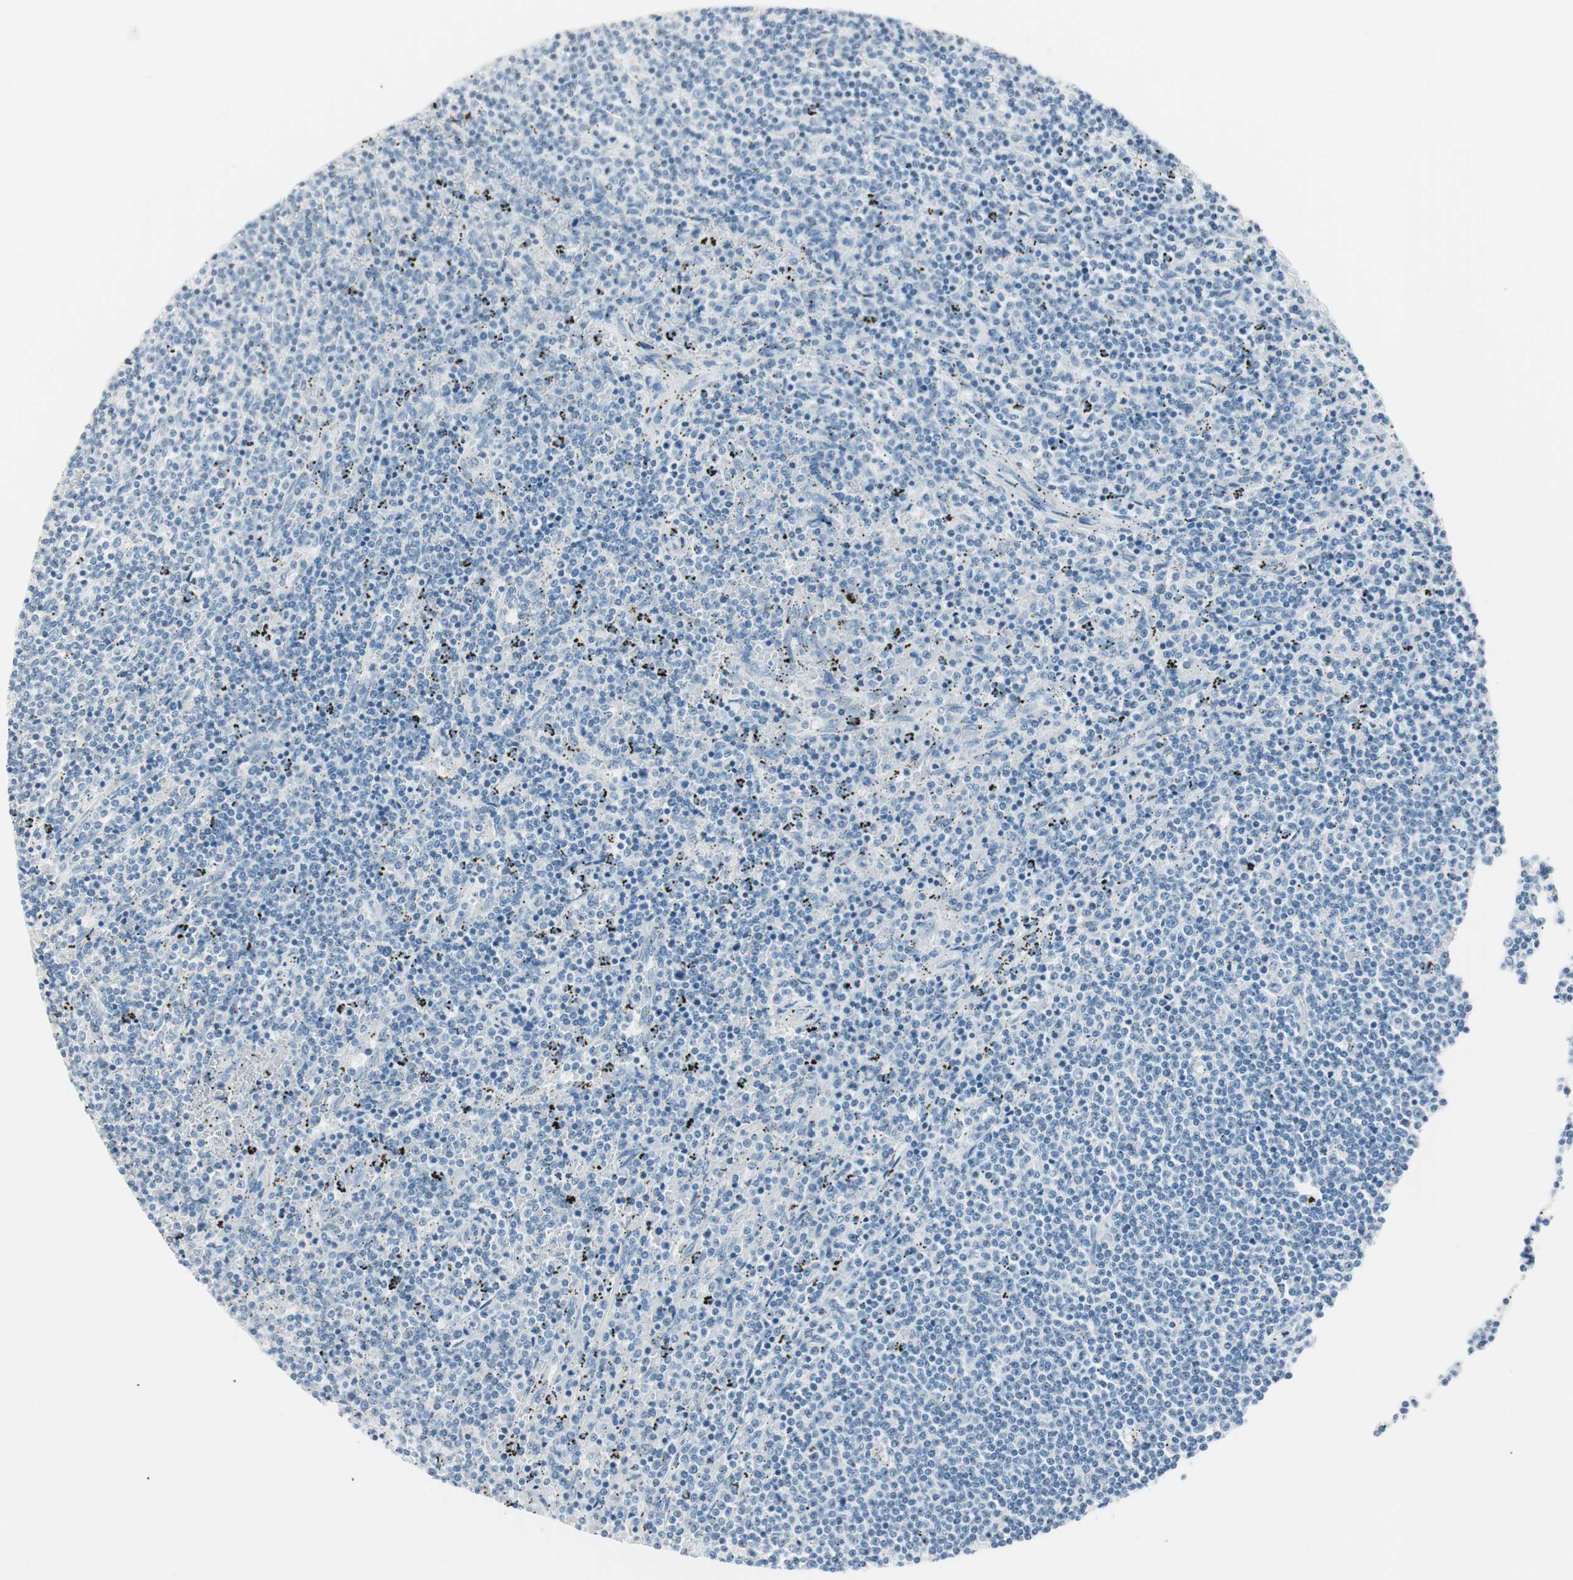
{"staining": {"intensity": "negative", "quantity": "none", "location": "none"}, "tissue": "lymphoma", "cell_type": "Tumor cells", "image_type": "cancer", "snomed": [{"axis": "morphology", "description": "Malignant lymphoma, non-Hodgkin's type, Low grade"}, {"axis": "topography", "description": "Spleen"}], "caption": "Malignant lymphoma, non-Hodgkin's type (low-grade) was stained to show a protein in brown. There is no significant expression in tumor cells.", "gene": "HOXB13", "patient": {"sex": "female", "age": 50}}